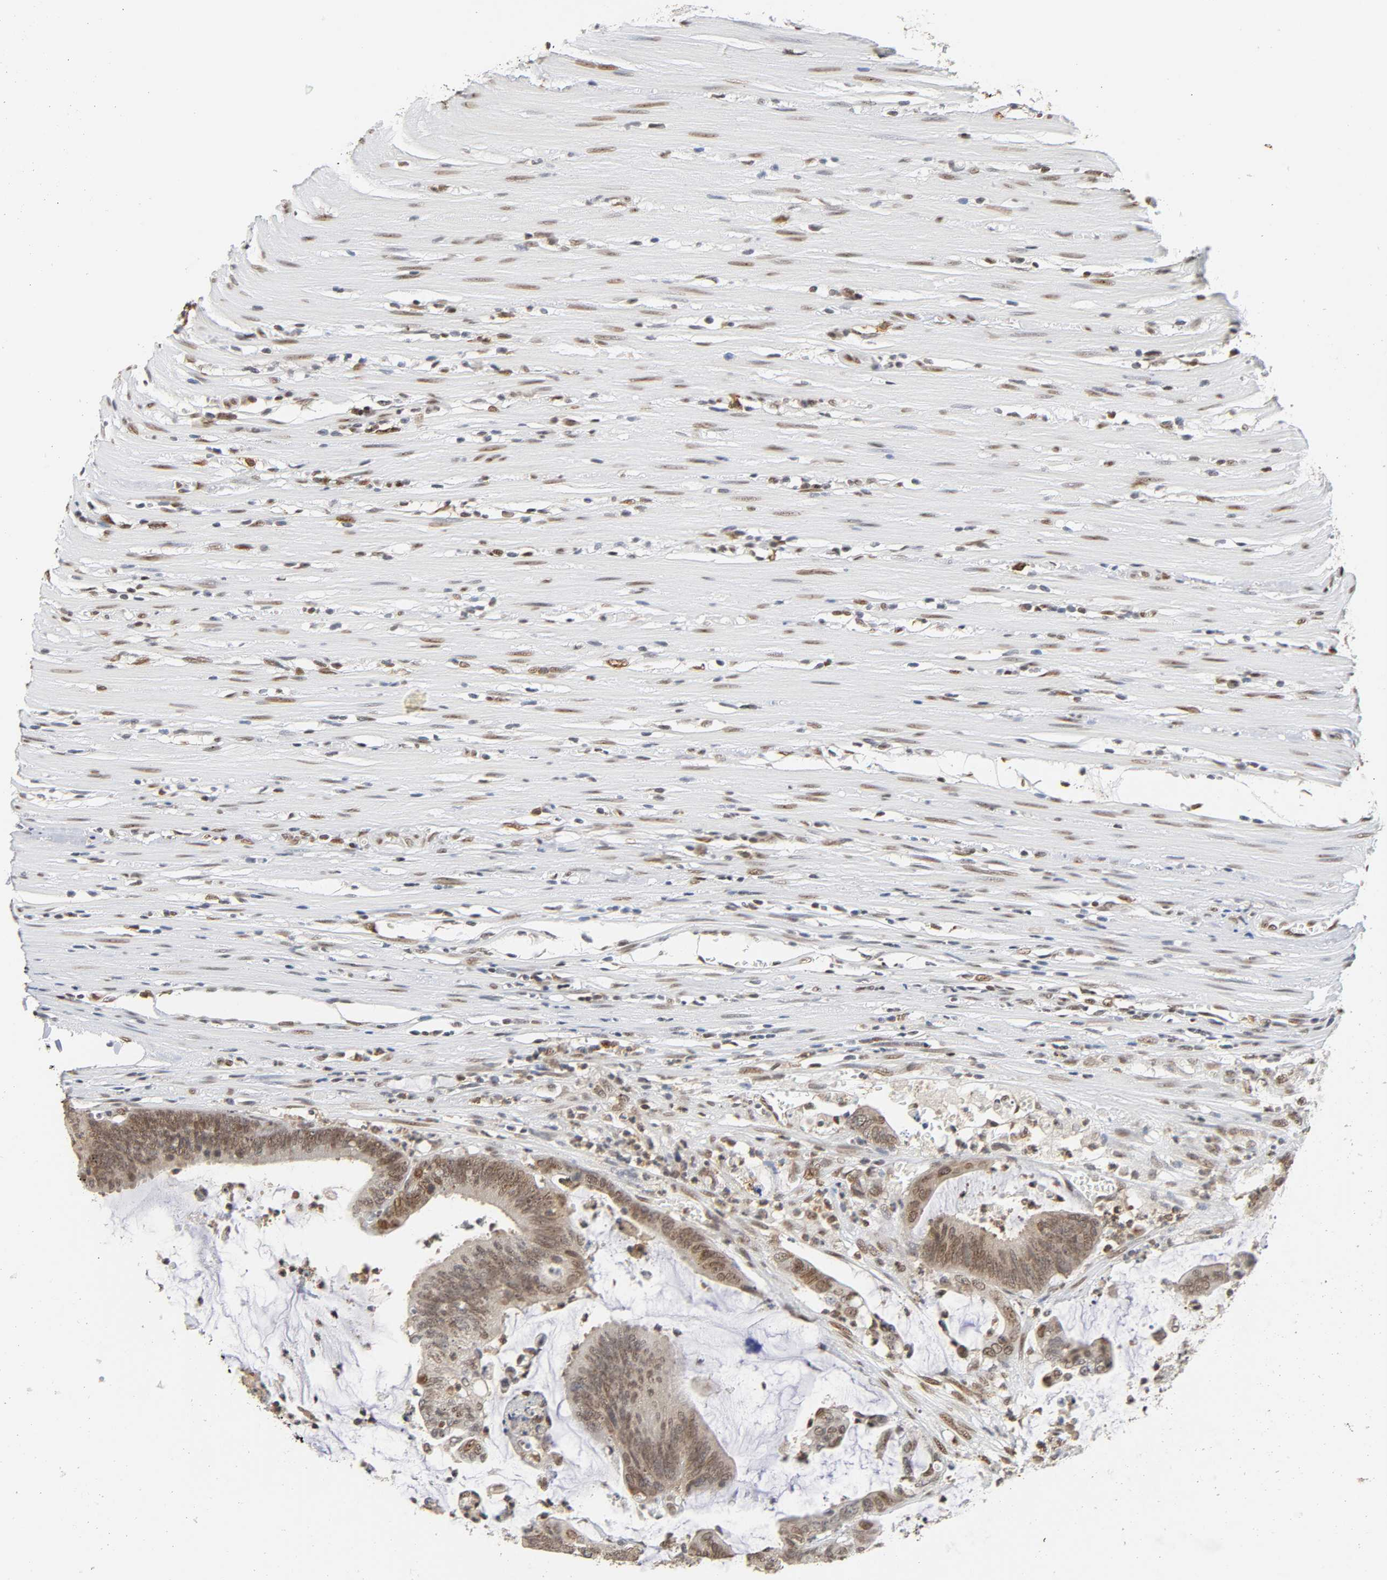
{"staining": {"intensity": "moderate", "quantity": ">75%", "location": "nuclear"}, "tissue": "colorectal cancer", "cell_type": "Tumor cells", "image_type": "cancer", "snomed": [{"axis": "morphology", "description": "Adenocarcinoma, NOS"}, {"axis": "topography", "description": "Rectum"}], "caption": "Tumor cells exhibit moderate nuclear expression in approximately >75% of cells in colorectal cancer. Nuclei are stained in blue.", "gene": "SUMO1", "patient": {"sex": "female", "age": 66}}